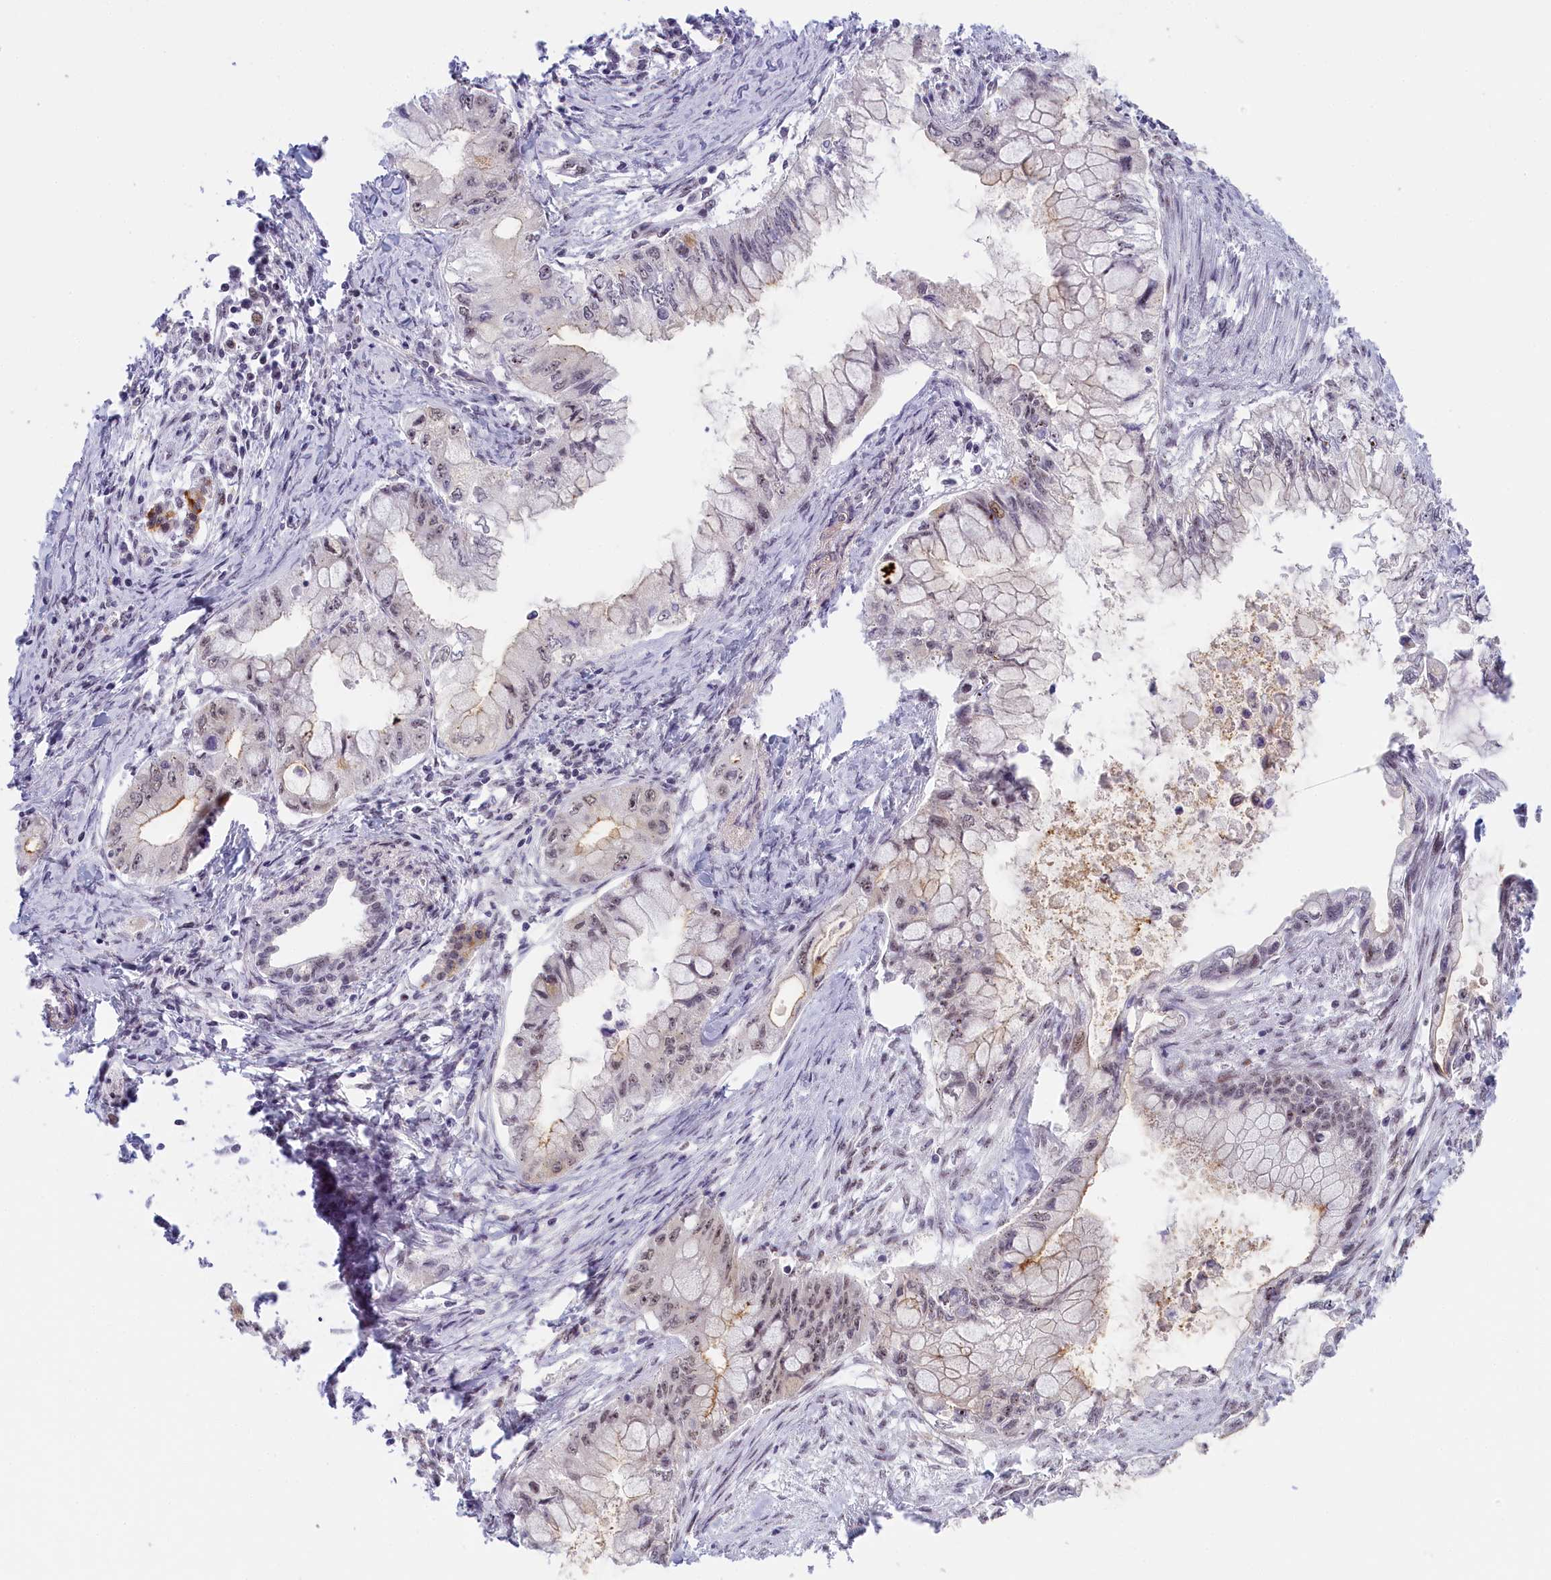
{"staining": {"intensity": "weak", "quantity": "25%-75%", "location": "nuclear"}, "tissue": "pancreatic cancer", "cell_type": "Tumor cells", "image_type": "cancer", "snomed": [{"axis": "morphology", "description": "Adenocarcinoma, NOS"}, {"axis": "topography", "description": "Pancreas"}], "caption": "The histopathology image reveals staining of pancreatic cancer (adenocarcinoma), revealing weak nuclear protein staining (brown color) within tumor cells. (DAB = brown stain, brightfield microscopy at high magnification).", "gene": "SEC31B", "patient": {"sex": "male", "age": 48}}